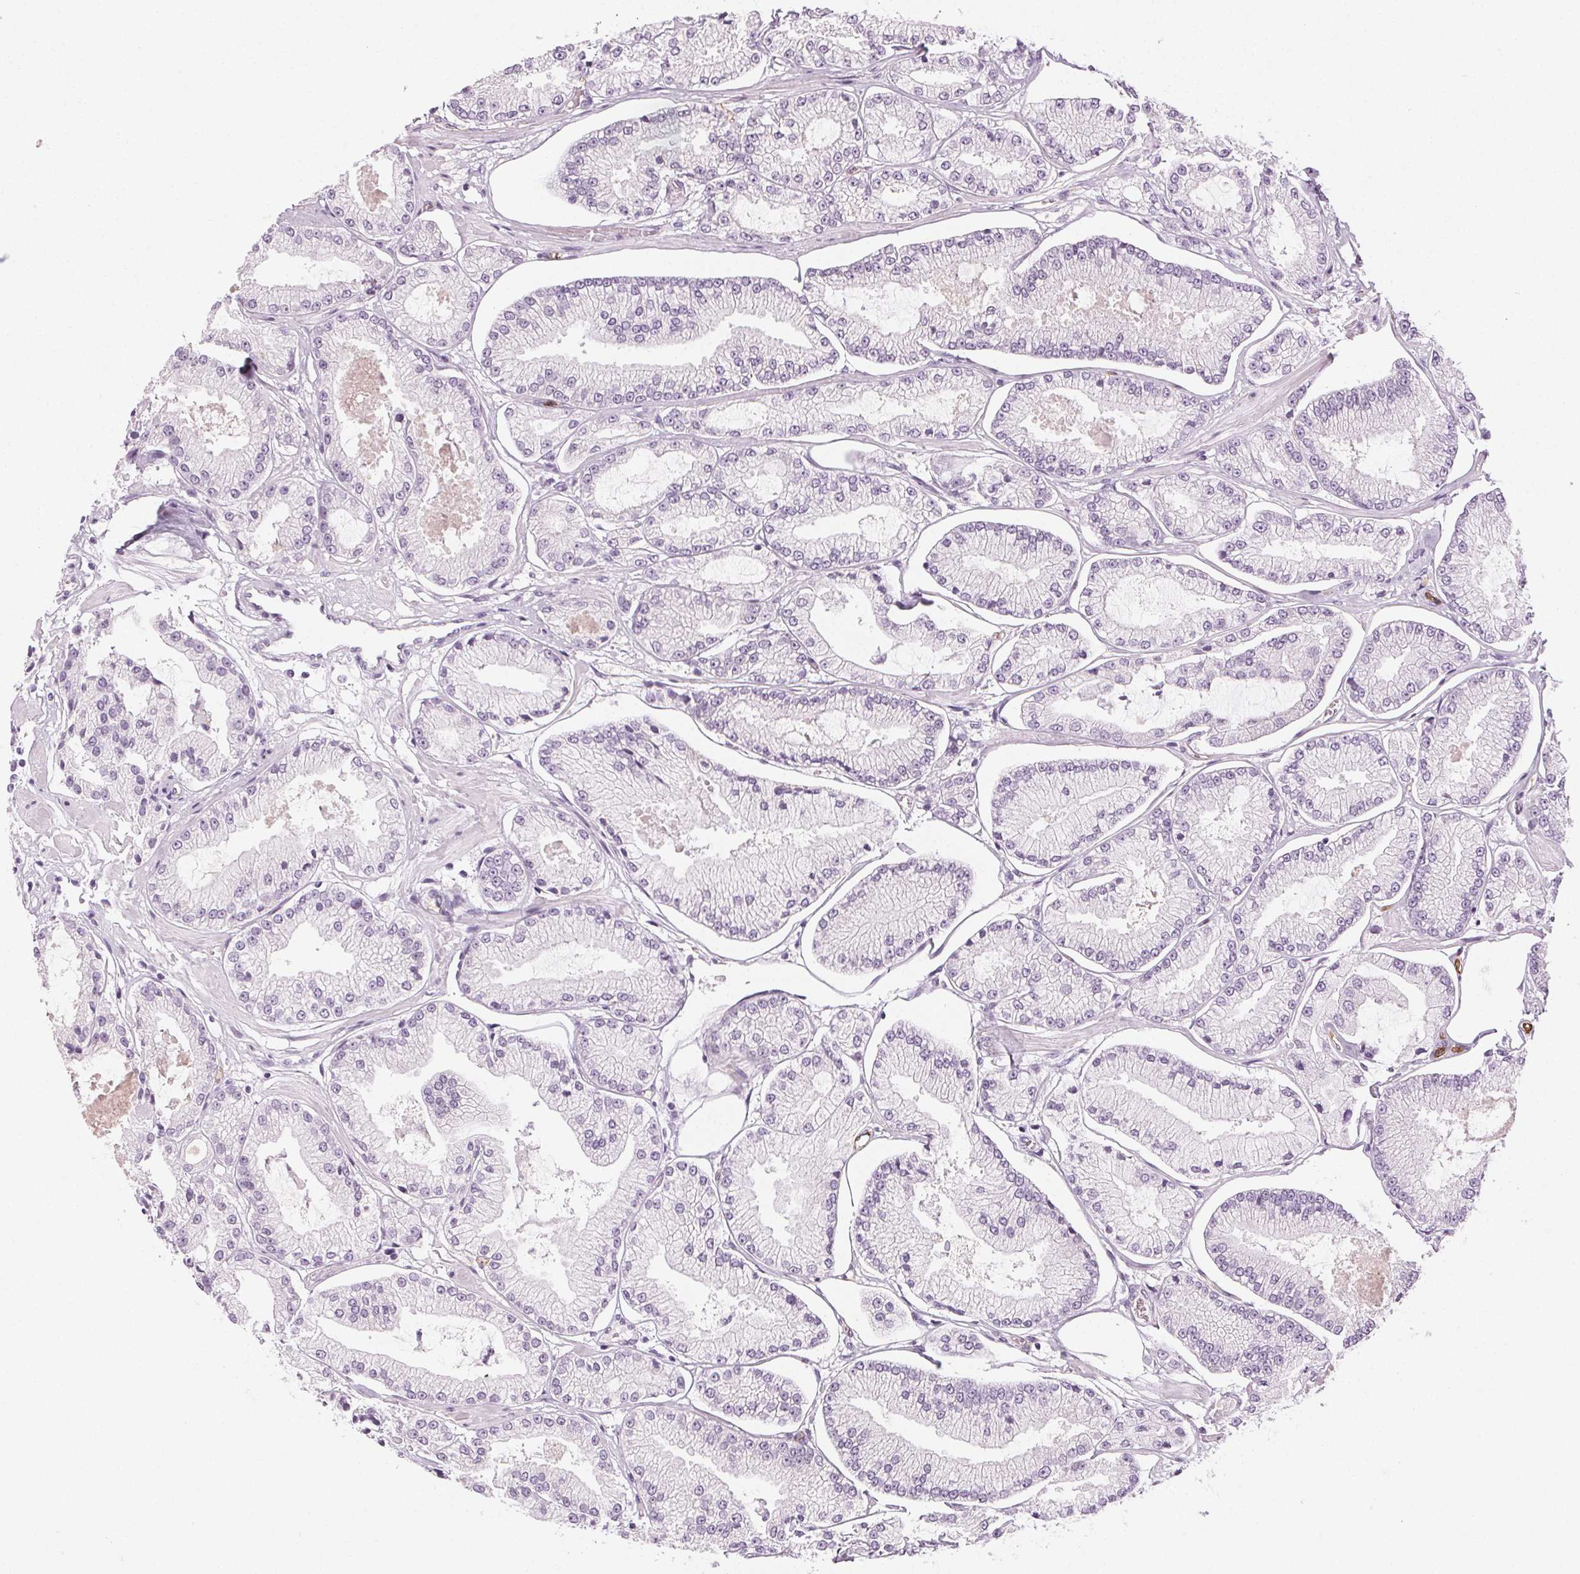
{"staining": {"intensity": "negative", "quantity": "none", "location": "none"}, "tissue": "prostate cancer", "cell_type": "Tumor cells", "image_type": "cancer", "snomed": [{"axis": "morphology", "description": "Adenocarcinoma, Low grade"}, {"axis": "topography", "description": "Prostate"}], "caption": "Immunohistochemistry (IHC) histopathology image of human prostate low-grade adenocarcinoma stained for a protein (brown), which displays no positivity in tumor cells.", "gene": "AIF1L", "patient": {"sex": "male", "age": 55}}